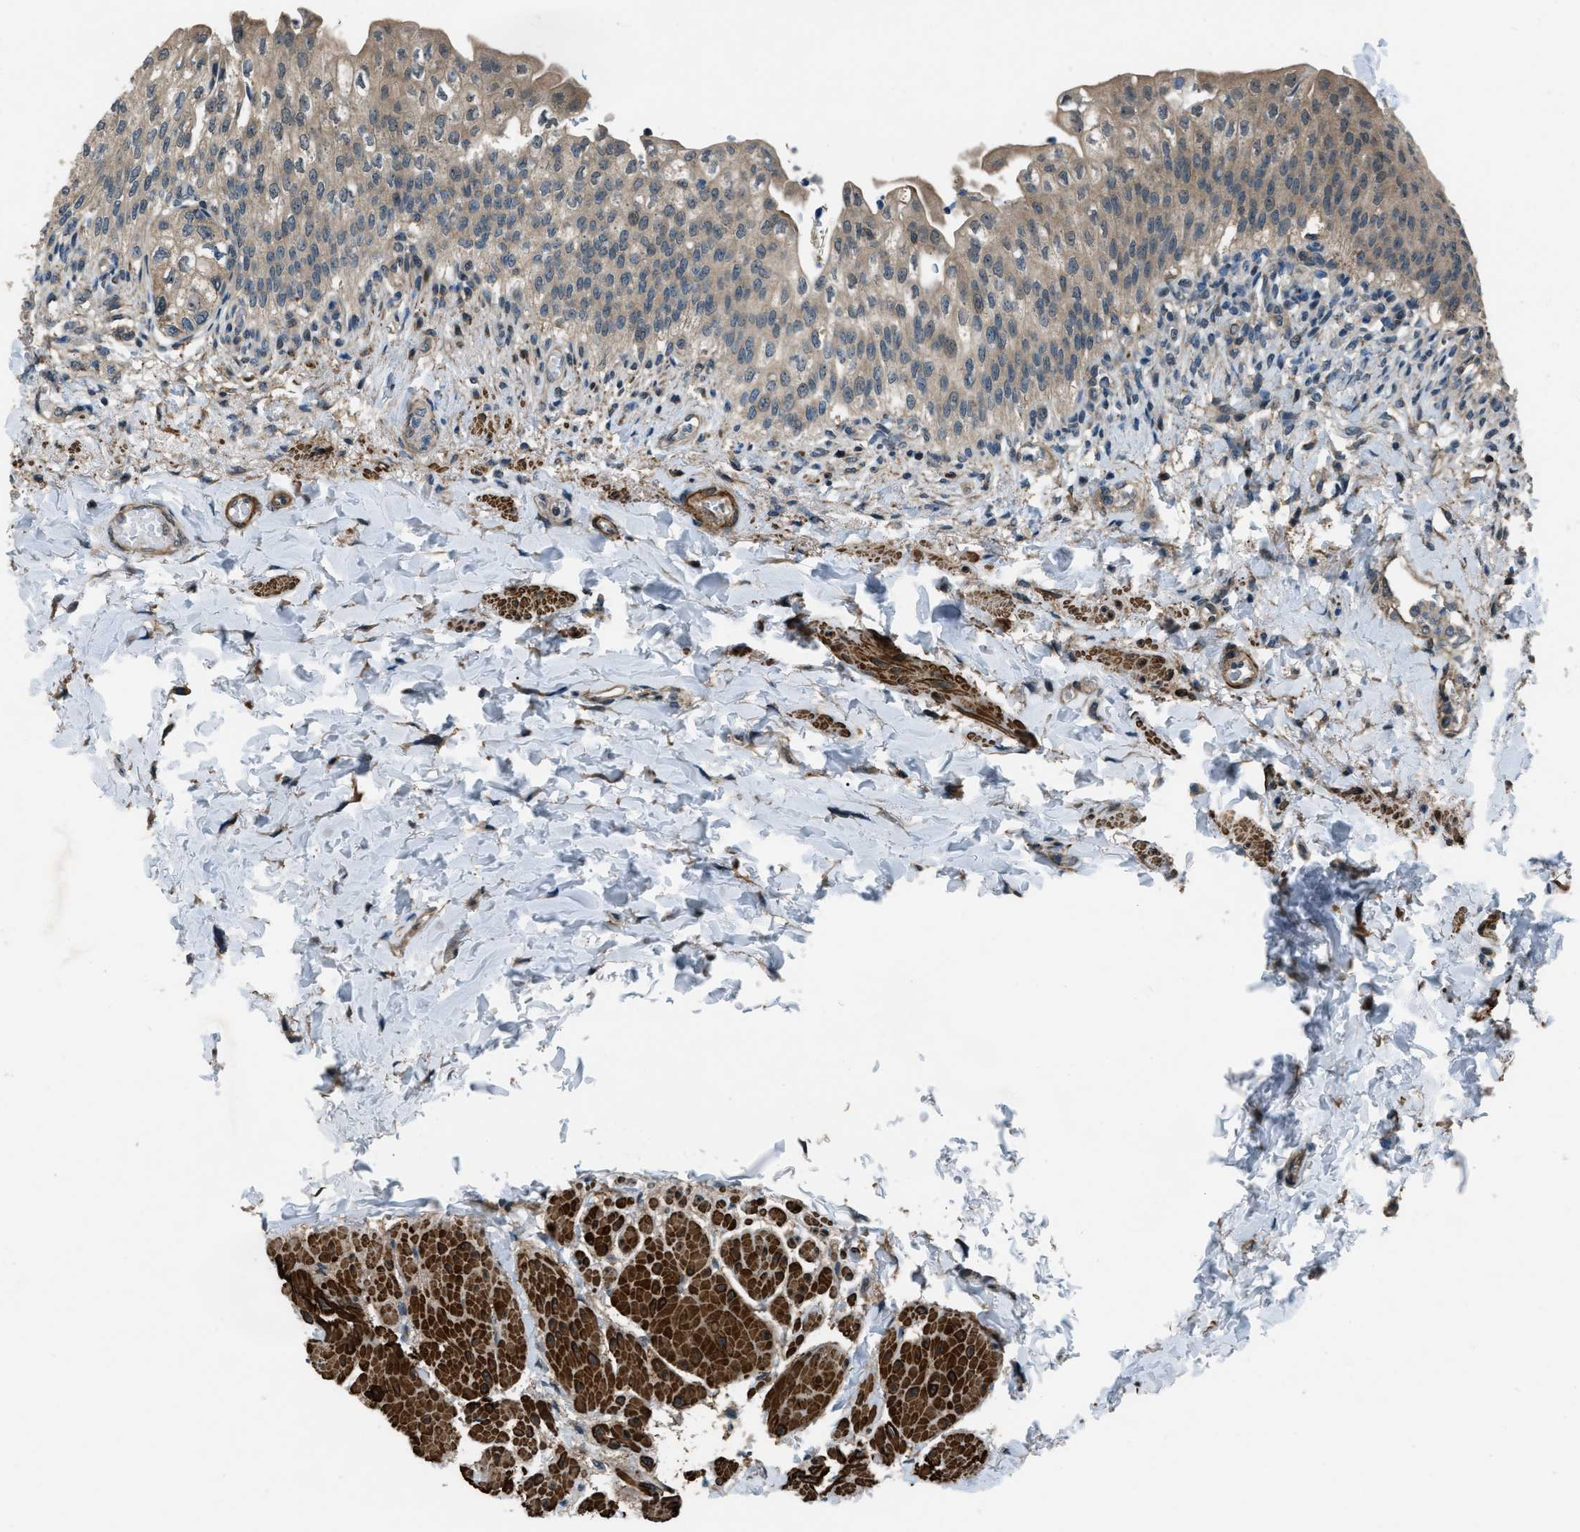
{"staining": {"intensity": "moderate", "quantity": ">75%", "location": "cytoplasmic/membranous"}, "tissue": "urinary bladder", "cell_type": "Urothelial cells", "image_type": "normal", "snomed": [{"axis": "morphology", "description": "Normal tissue, NOS"}, {"axis": "topography", "description": "Urinary bladder"}], "caption": "Immunohistochemical staining of unremarkable urinary bladder exhibits >75% levels of moderate cytoplasmic/membranous protein positivity in about >75% of urothelial cells.", "gene": "NUDCD3", "patient": {"sex": "female", "age": 60}}